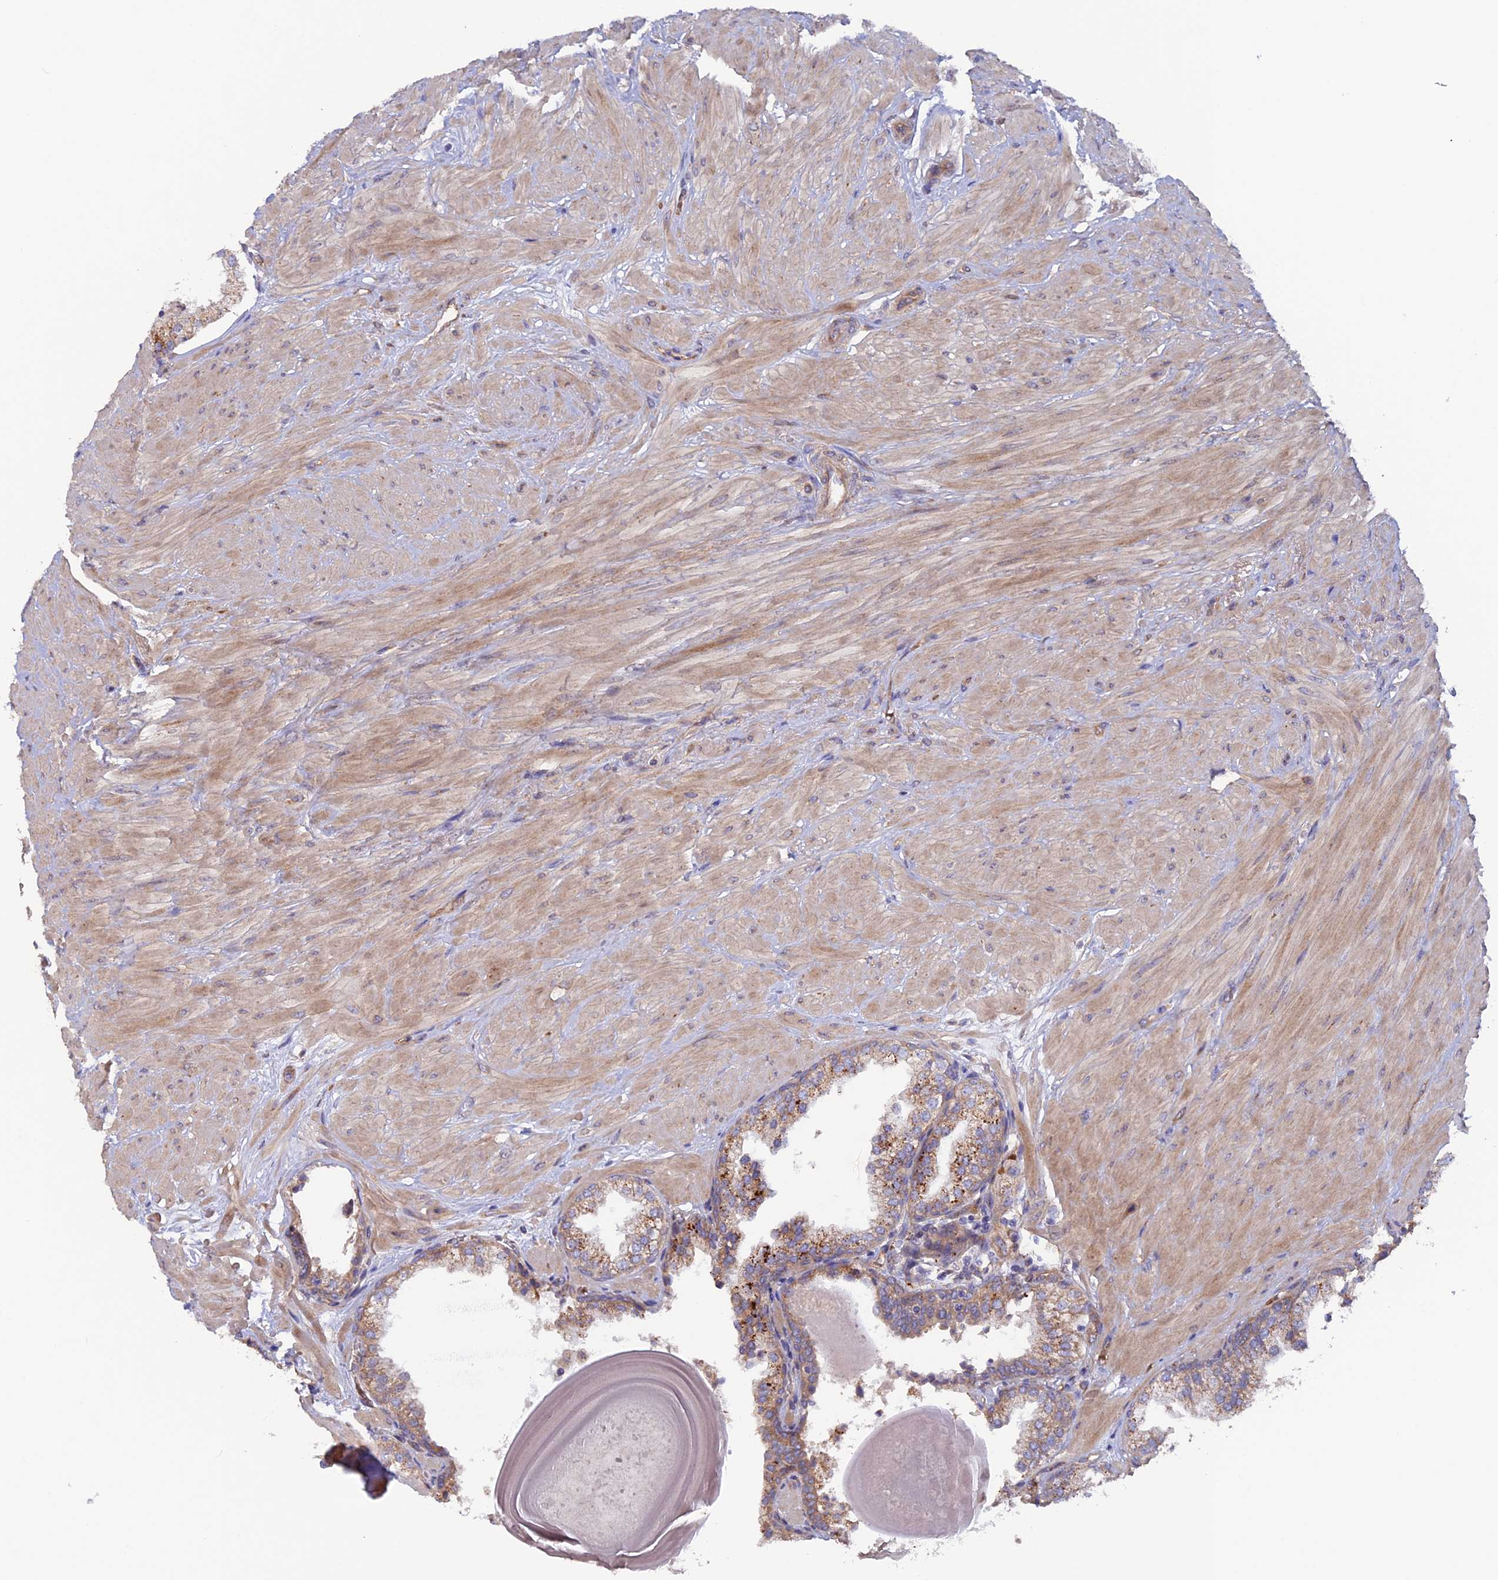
{"staining": {"intensity": "moderate", "quantity": ">75%", "location": "cytoplasmic/membranous"}, "tissue": "prostate", "cell_type": "Glandular cells", "image_type": "normal", "snomed": [{"axis": "morphology", "description": "Normal tissue, NOS"}, {"axis": "topography", "description": "Prostate"}], "caption": "A brown stain labels moderate cytoplasmic/membranous positivity of a protein in glandular cells of benign human prostate. (IHC, brightfield microscopy, high magnification).", "gene": "DUS3L", "patient": {"sex": "male", "age": 48}}